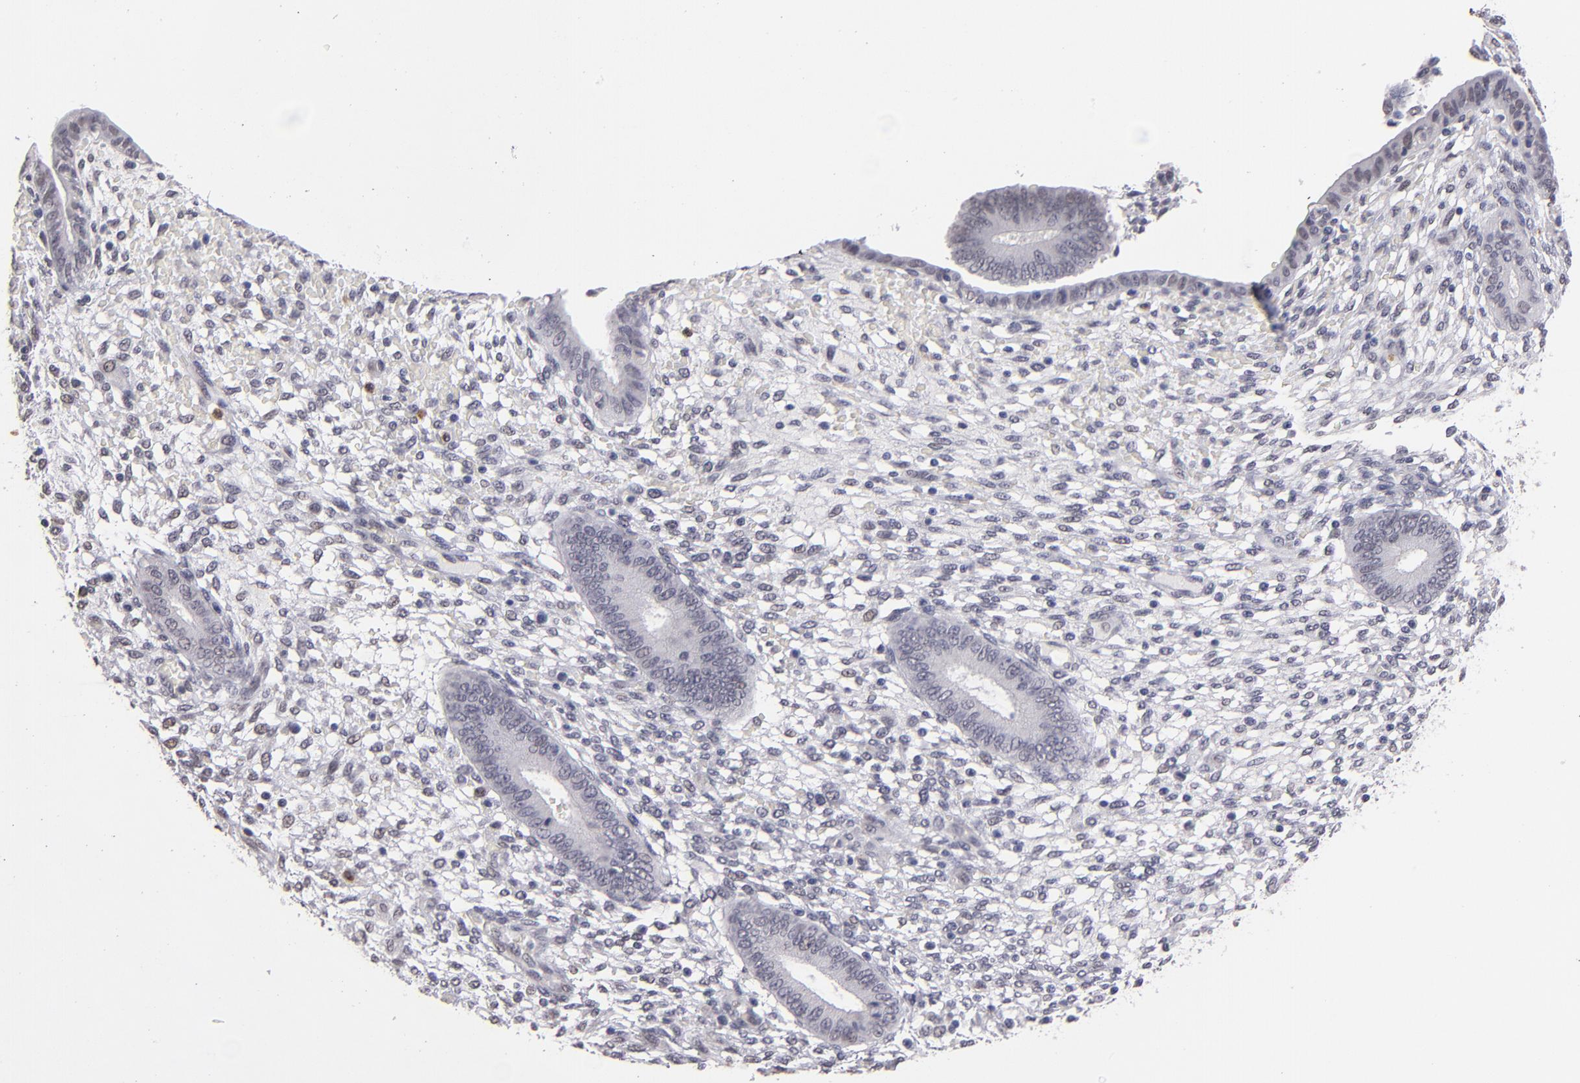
{"staining": {"intensity": "negative", "quantity": "none", "location": "none"}, "tissue": "endometrium", "cell_type": "Cells in endometrial stroma", "image_type": "normal", "snomed": [{"axis": "morphology", "description": "Normal tissue, NOS"}, {"axis": "topography", "description": "Endometrium"}], "caption": "IHC of unremarkable endometrium reveals no positivity in cells in endometrial stroma.", "gene": "MGAM", "patient": {"sex": "female", "age": 42}}